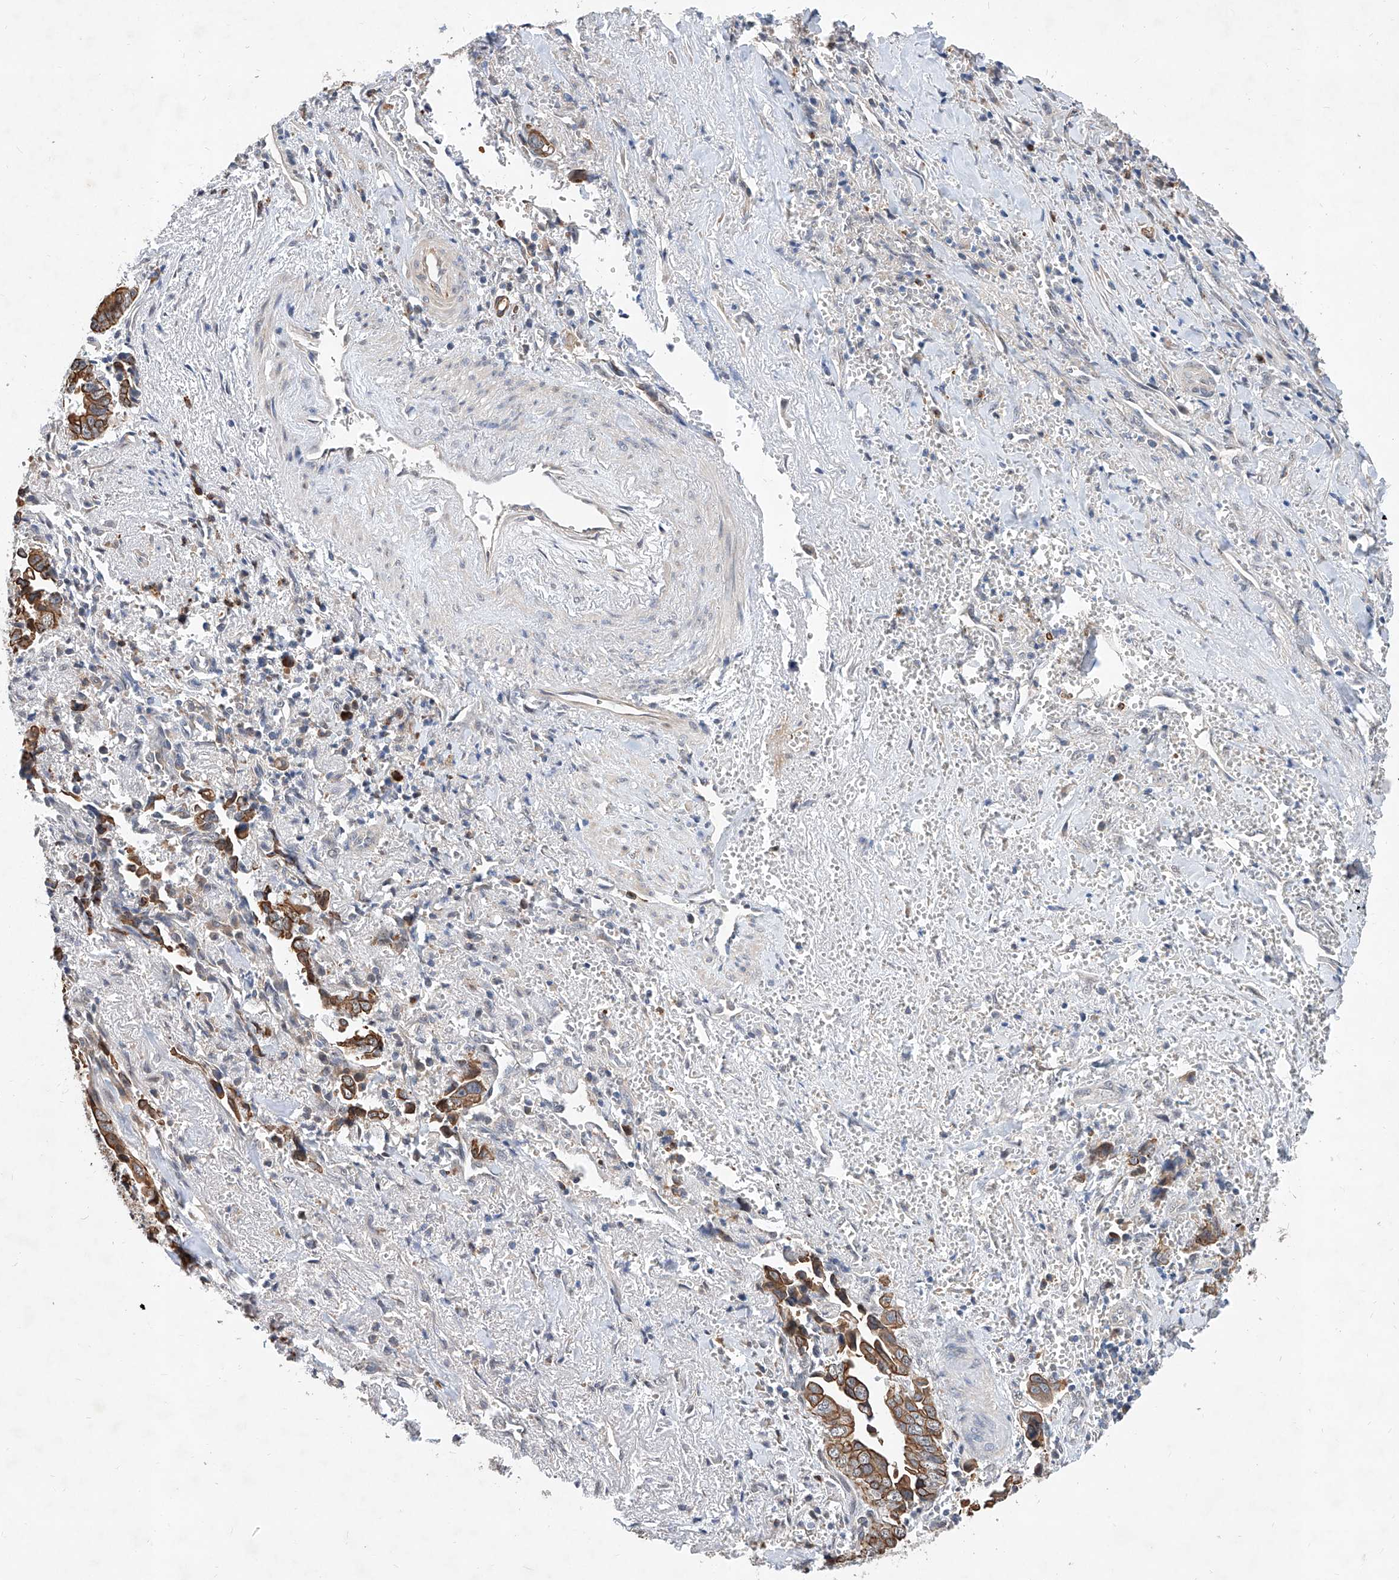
{"staining": {"intensity": "moderate", "quantity": ">75%", "location": "cytoplasmic/membranous"}, "tissue": "liver cancer", "cell_type": "Tumor cells", "image_type": "cancer", "snomed": [{"axis": "morphology", "description": "Cholangiocarcinoma"}, {"axis": "topography", "description": "Liver"}], "caption": "This histopathology image displays liver cancer (cholangiocarcinoma) stained with immunohistochemistry to label a protein in brown. The cytoplasmic/membranous of tumor cells show moderate positivity for the protein. Nuclei are counter-stained blue.", "gene": "MFSD4B", "patient": {"sex": "female", "age": 79}}